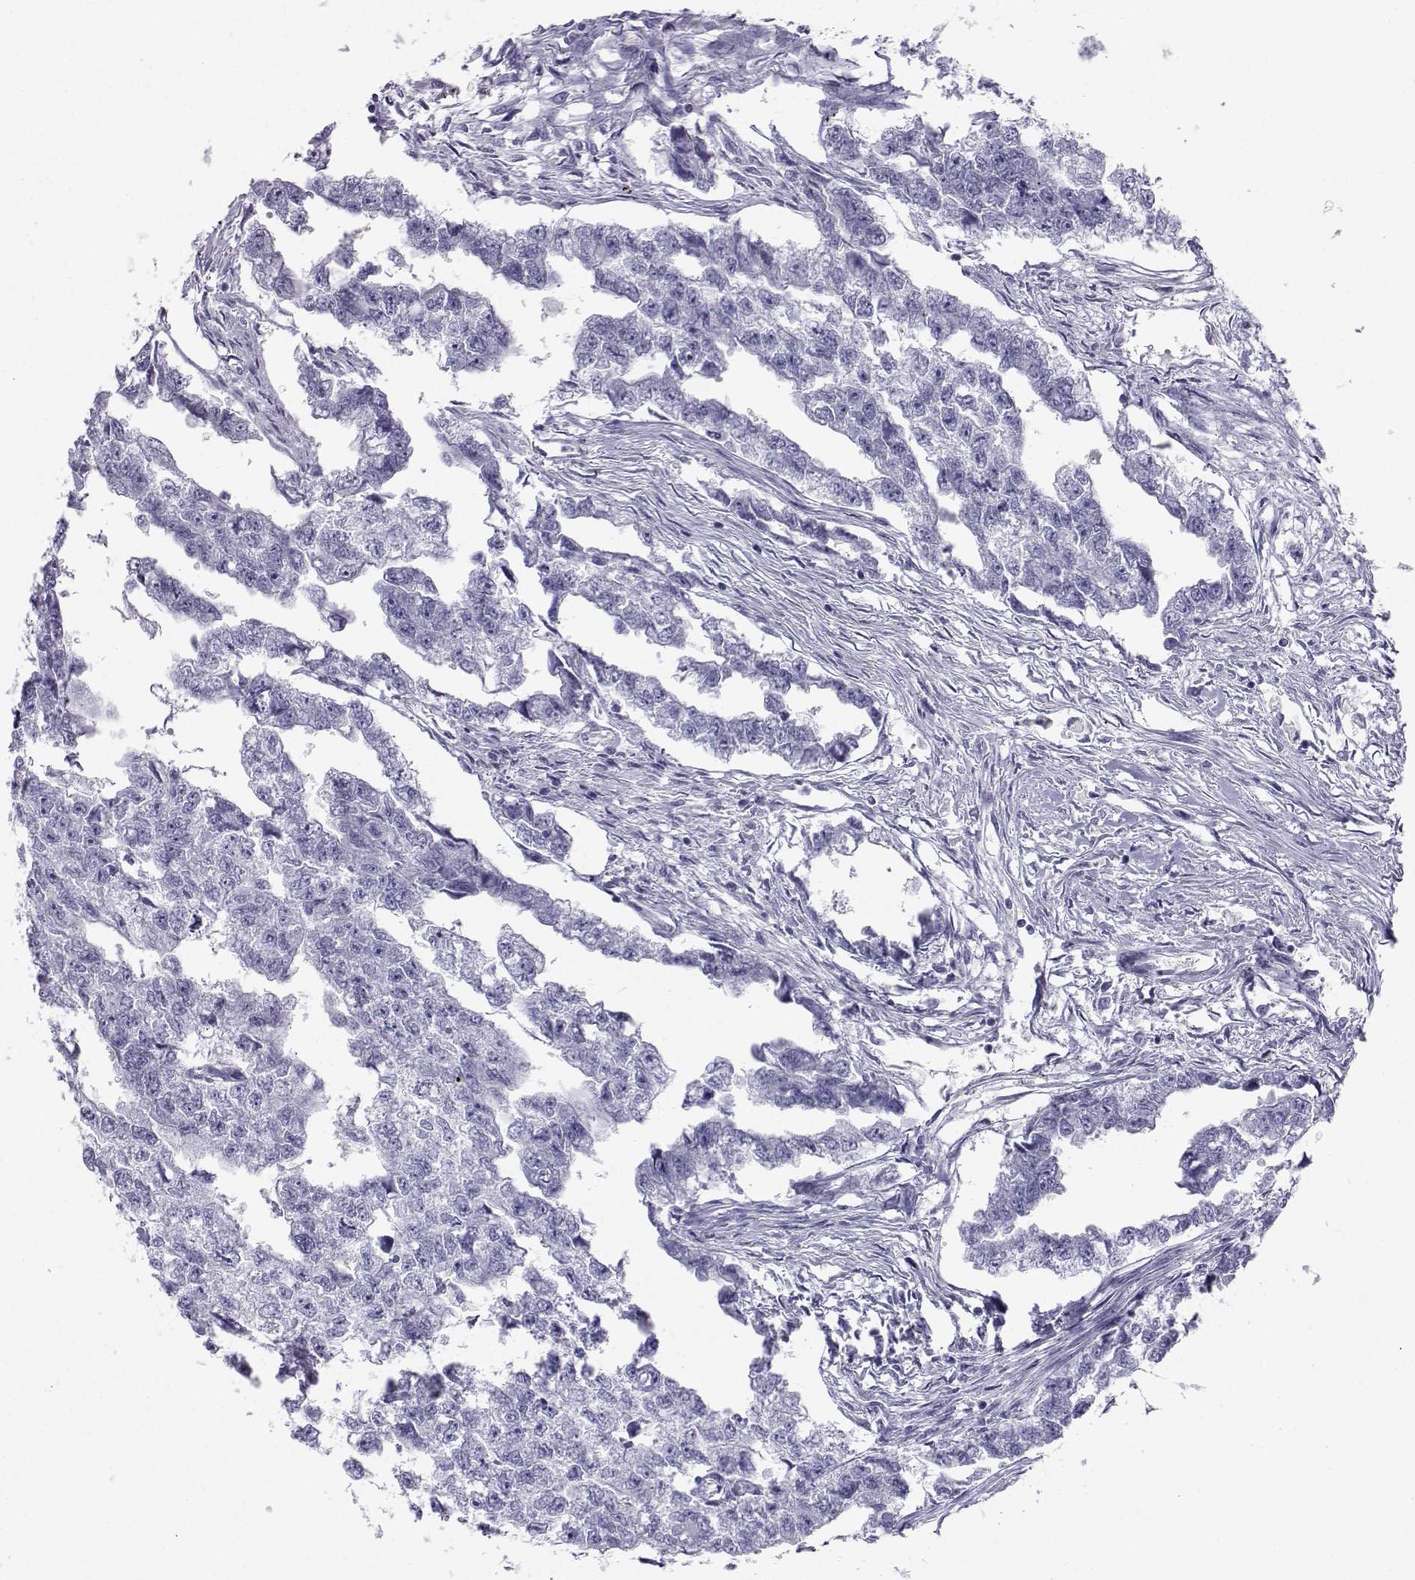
{"staining": {"intensity": "negative", "quantity": "none", "location": "none"}, "tissue": "testis cancer", "cell_type": "Tumor cells", "image_type": "cancer", "snomed": [{"axis": "morphology", "description": "Carcinoma, Embryonal, NOS"}, {"axis": "morphology", "description": "Teratoma, malignant, NOS"}, {"axis": "topography", "description": "Testis"}], "caption": "Tumor cells show no significant protein expression in testis embryonal carcinoma. The staining was performed using DAB to visualize the protein expression in brown, while the nuclei were stained in blue with hematoxylin (Magnification: 20x).", "gene": "SST", "patient": {"sex": "male", "age": 44}}